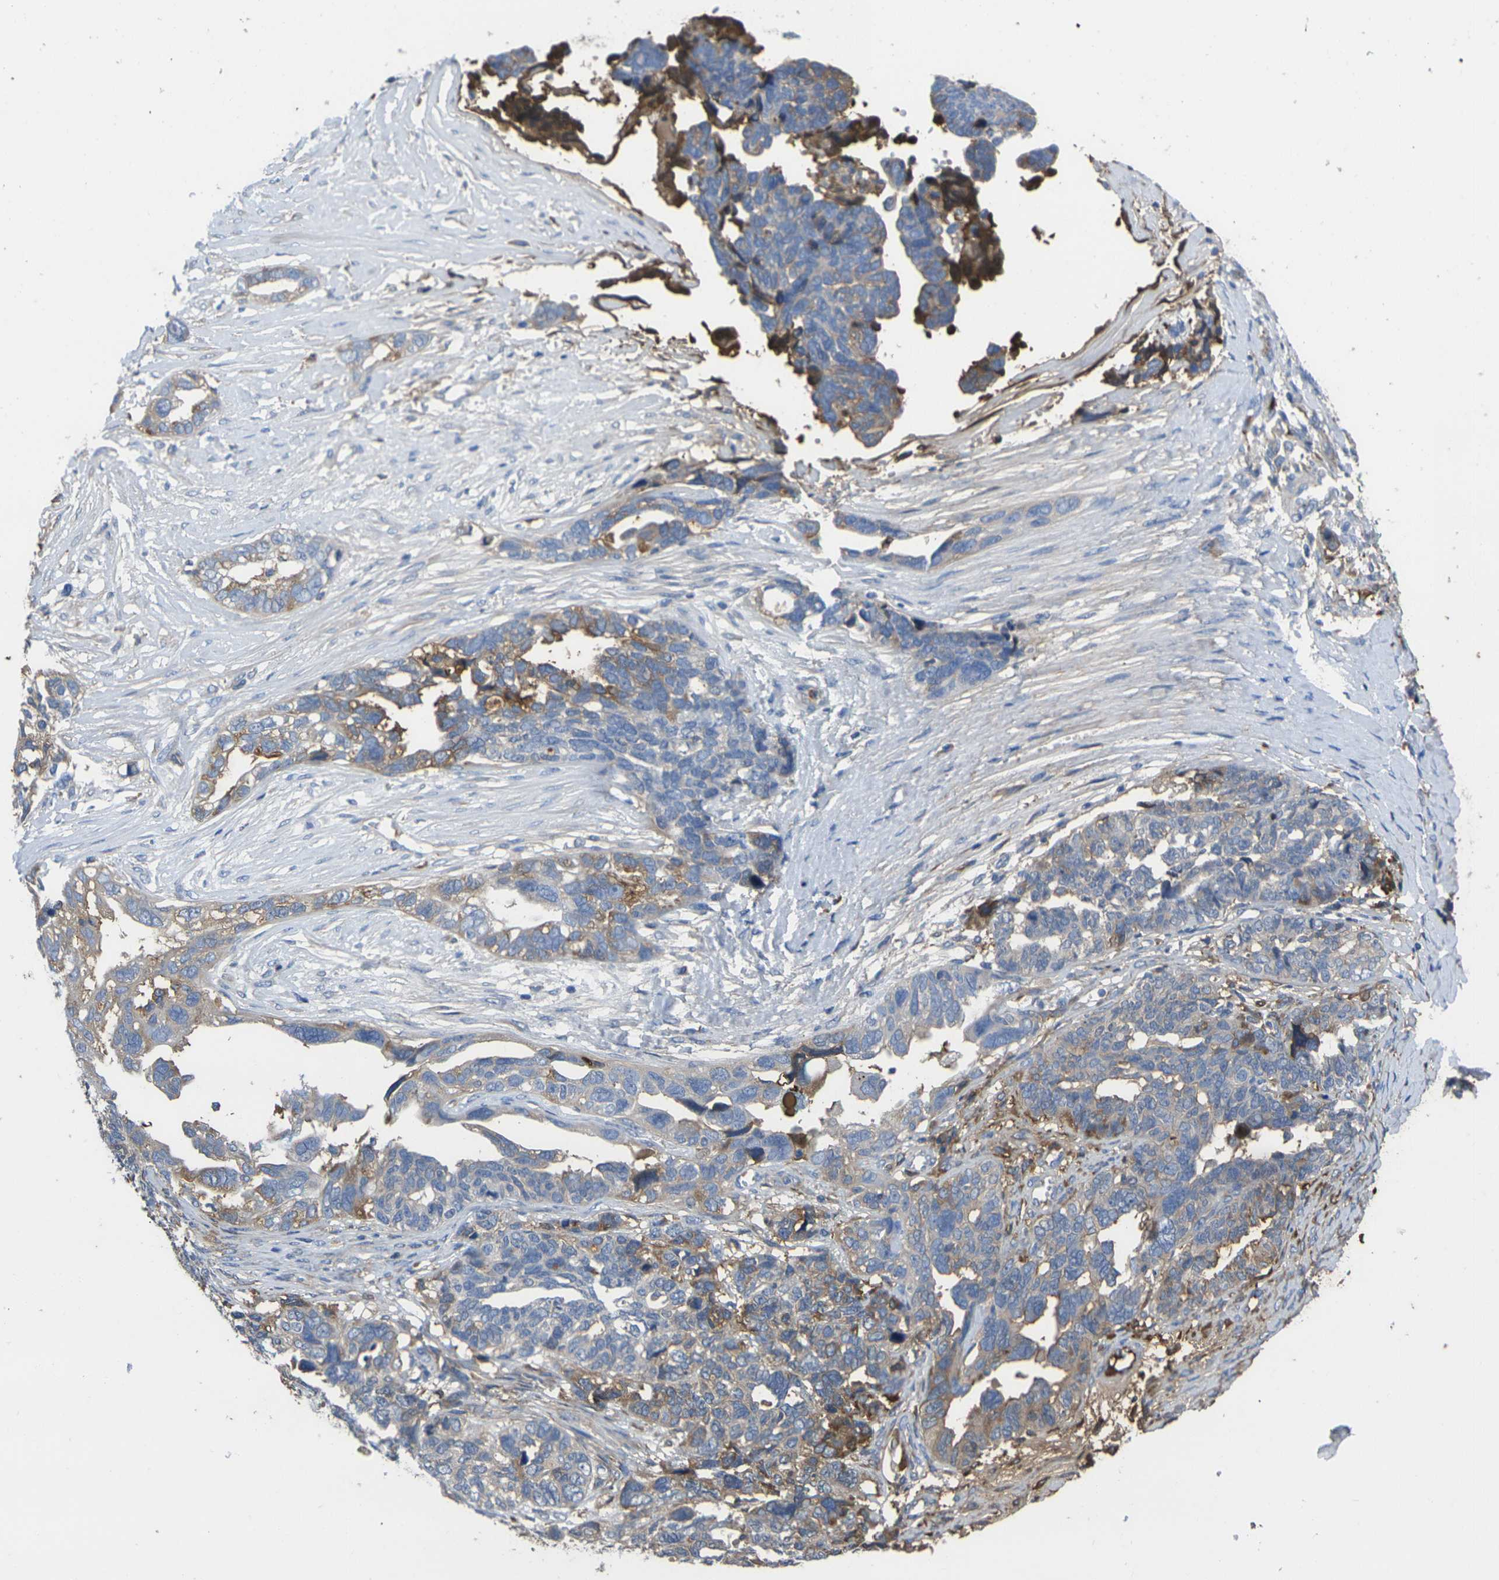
{"staining": {"intensity": "moderate", "quantity": "25%-75%", "location": "cytoplasmic/membranous"}, "tissue": "ovarian cancer", "cell_type": "Tumor cells", "image_type": "cancer", "snomed": [{"axis": "morphology", "description": "Cystadenocarcinoma, serous, NOS"}, {"axis": "topography", "description": "Ovary"}], "caption": "Protein expression by immunohistochemistry (IHC) shows moderate cytoplasmic/membranous positivity in about 25%-75% of tumor cells in ovarian cancer (serous cystadenocarcinoma).", "gene": "GREM2", "patient": {"sex": "female", "age": 79}}